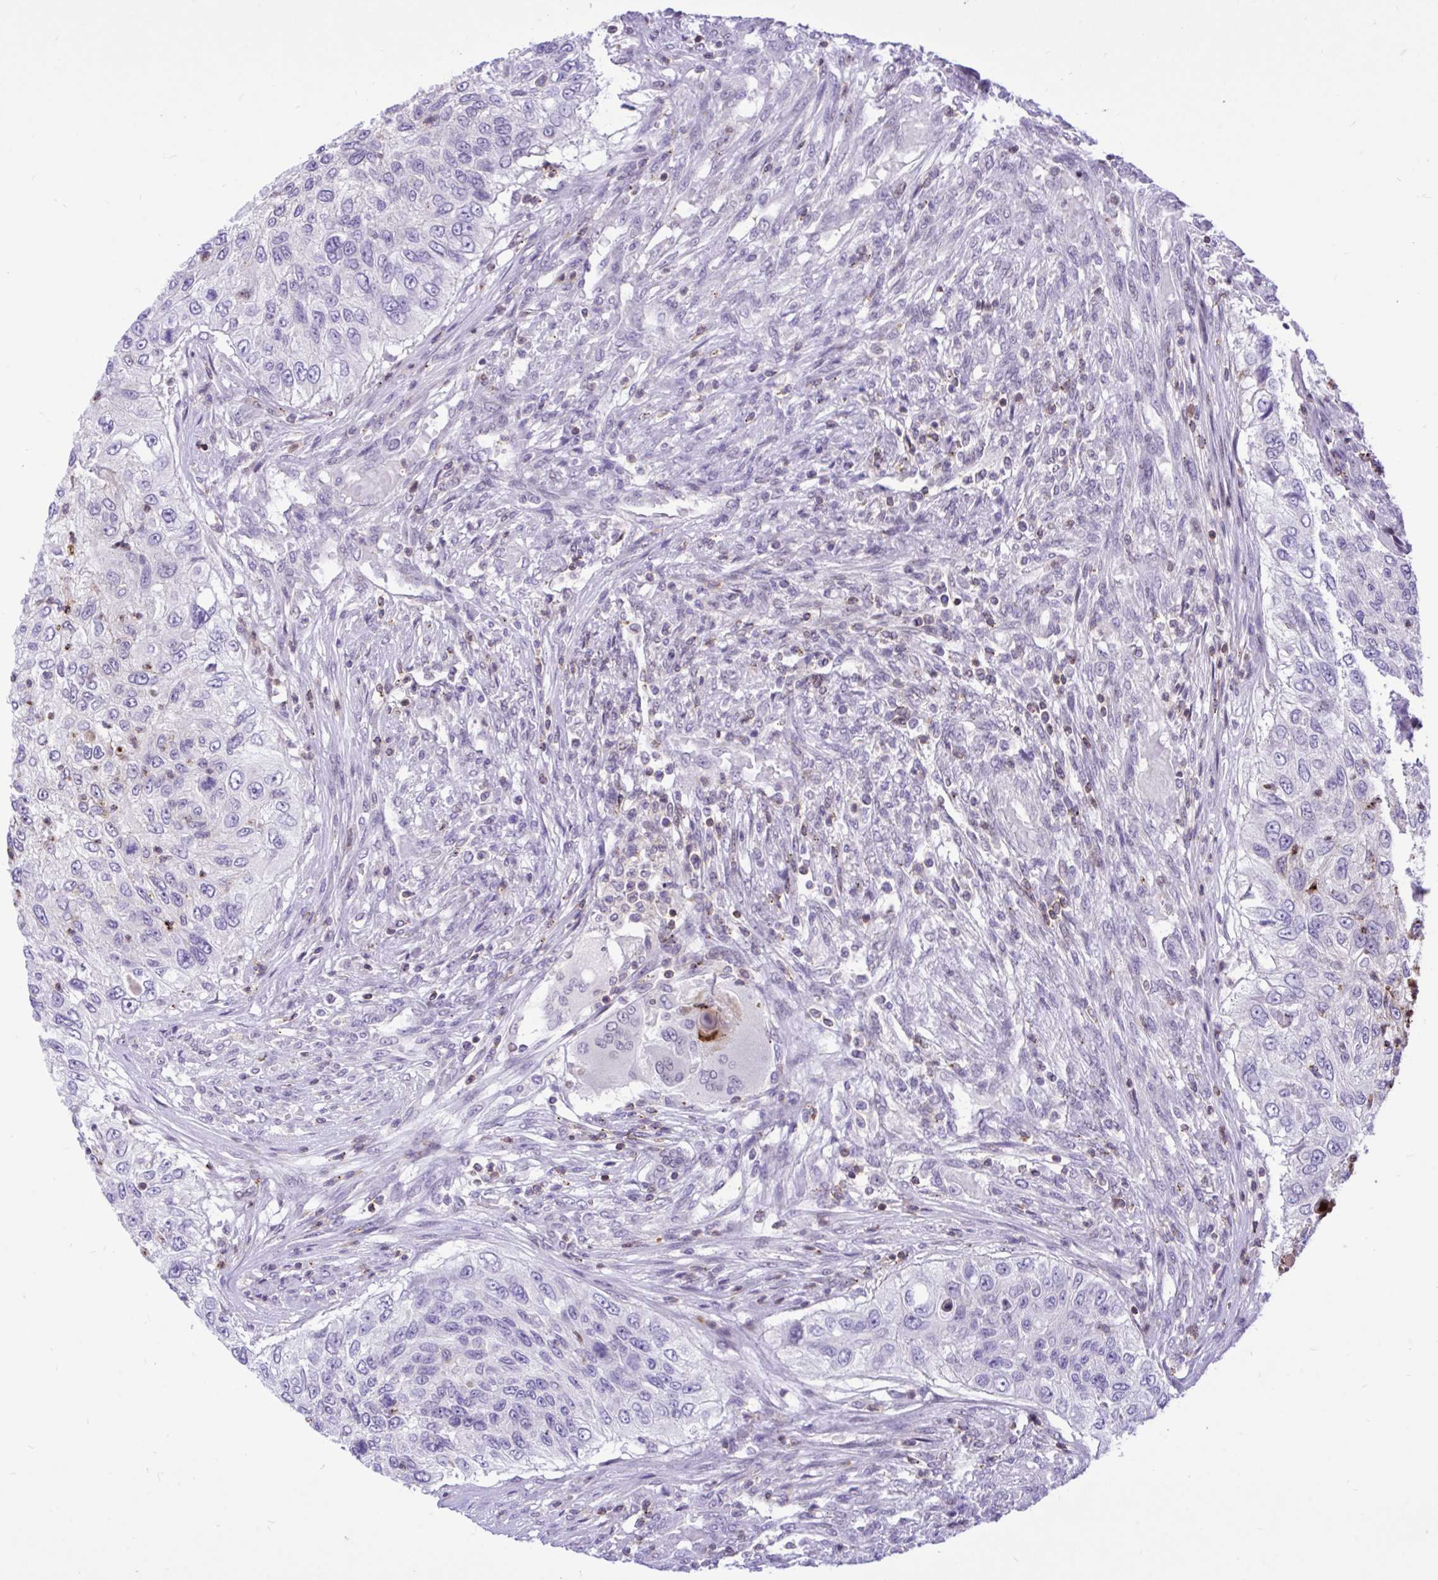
{"staining": {"intensity": "weak", "quantity": "<25%", "location": "cytoplasmic/membranous"}, "tissue": "urothelial cancer", "cell_type": "Tumor cells", "image_type": "cancer", "snomed": [{"axis": "morphology", "description": "Urothelial carcinoma, High grade"}, {"axis": "topography", "description": "Urinary bladder"}], "caption": "Immunohistochemistry (IHC) of human urothelial cancer shows no expression in tumor cells.", "gene": "CXCL8", "patient": {"sex": "female", "age": 60}}